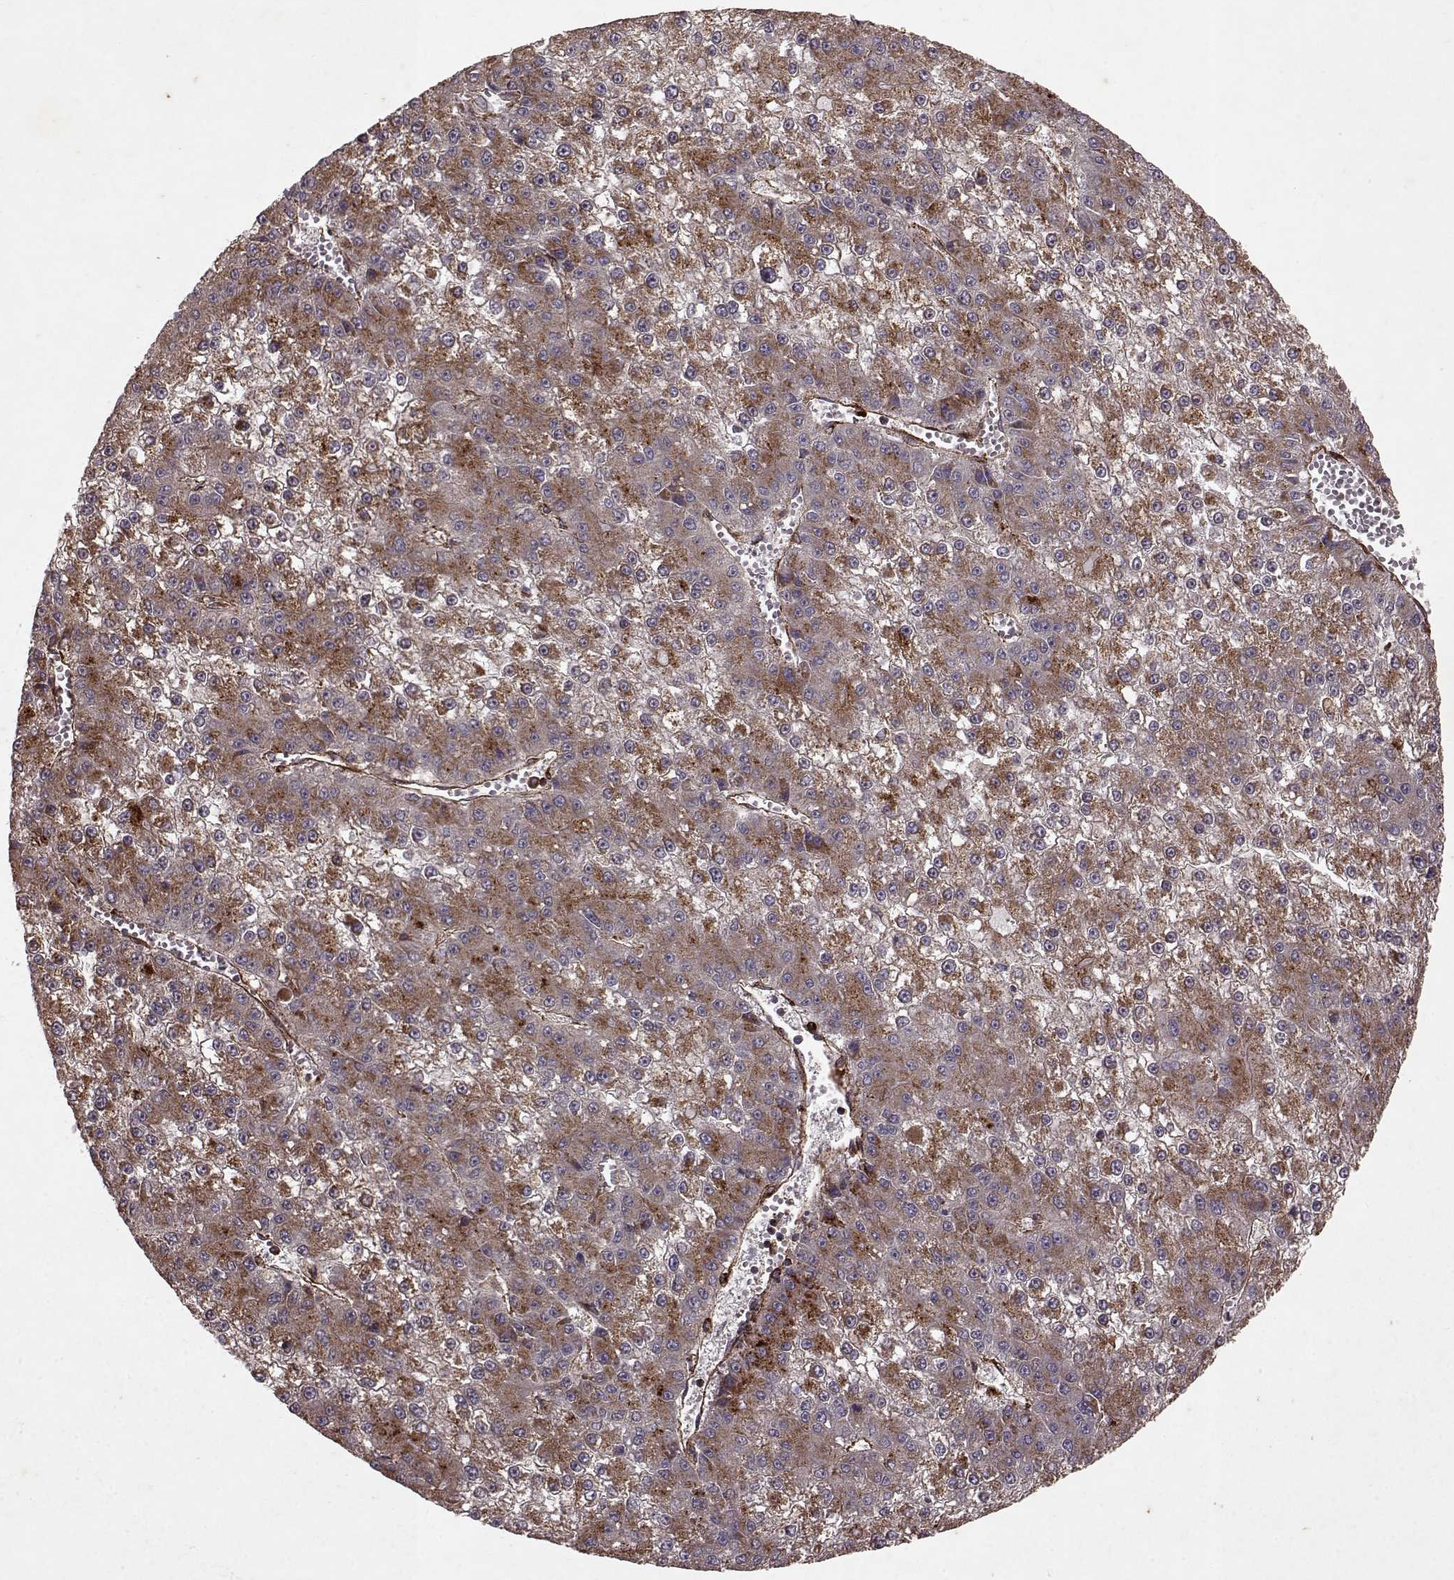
{"staining": {"intensity": "moderate", "quantity": ">75%", "location": "cytoplasmic/membranous"}, "tissue": "liver cancer", "cell_type": "Tumor cells", "image_type": "cancer", "snomed": [{"axis": "morphology", "description": "Carcinoma, Hepatocellular, NOS"}, {"axis": "topography", "description": "Liver"}], "caption": "Tumor cells exhibit medium levels of moderate cytoplasmic/membranous expression in about >75% of cells in human liver cancer.", "gene": "FXN", "patient": {"sex": "female", "age": 73}}